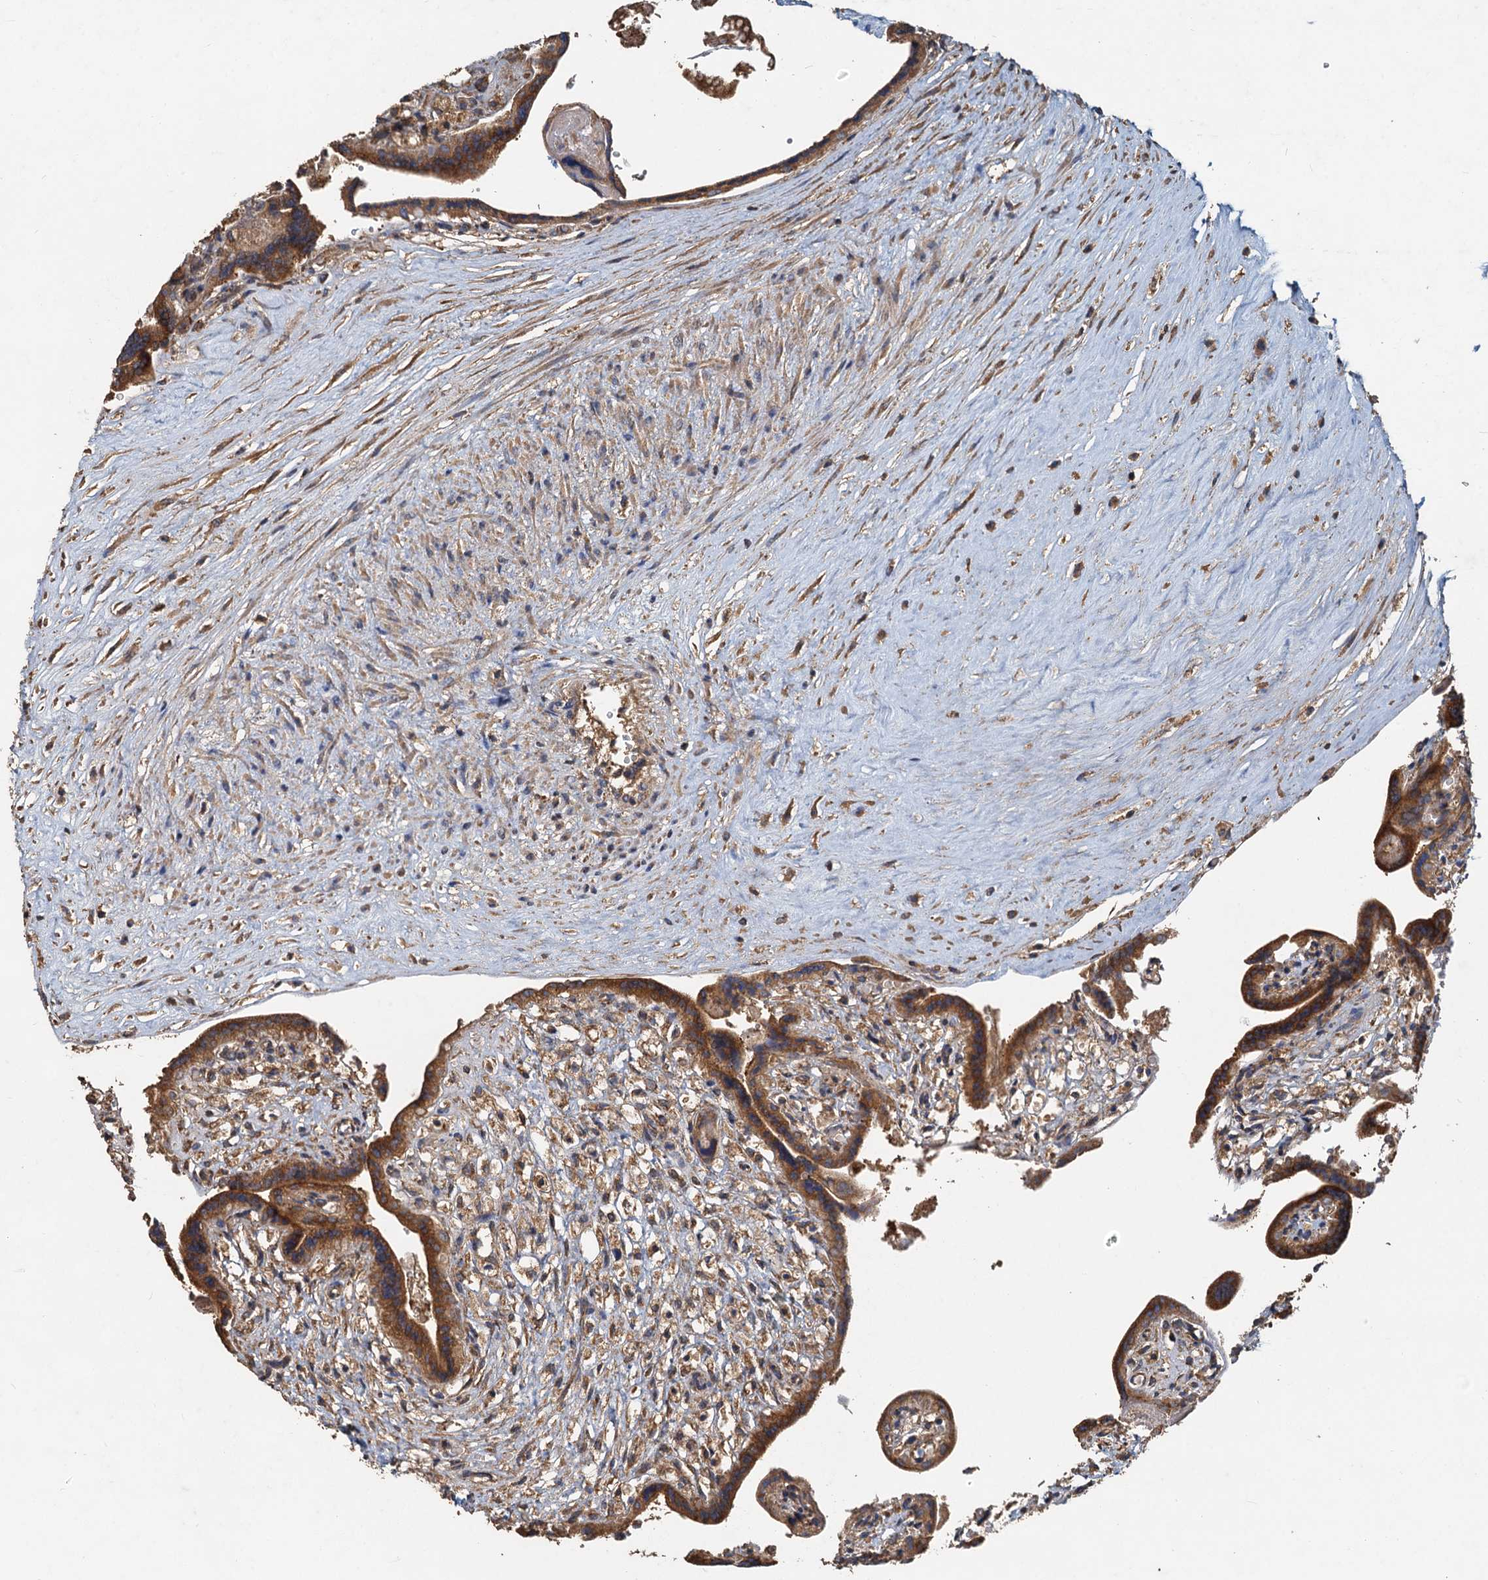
{"staining": {"intensity": "strong", "quantity": ">75%", "location": "cytoplasmic/membranous"}, "tissue": "placenta", "cell_type": "Trophoblastic cells", "image_type": "normal", "snomed": [{"axis": "morphology", "description": "Normal tissue, NOS"}, {"axis": "topography", "description": "Placenta"}], "caption": "This is an image of immunohistochemistry (IHC) staining of benign placenta, which shows strong expression in the cytoplasmic/membranous of trophoblastic cells.", "gene": "HYI", "patient": {"sex": "female", "age": 37}}